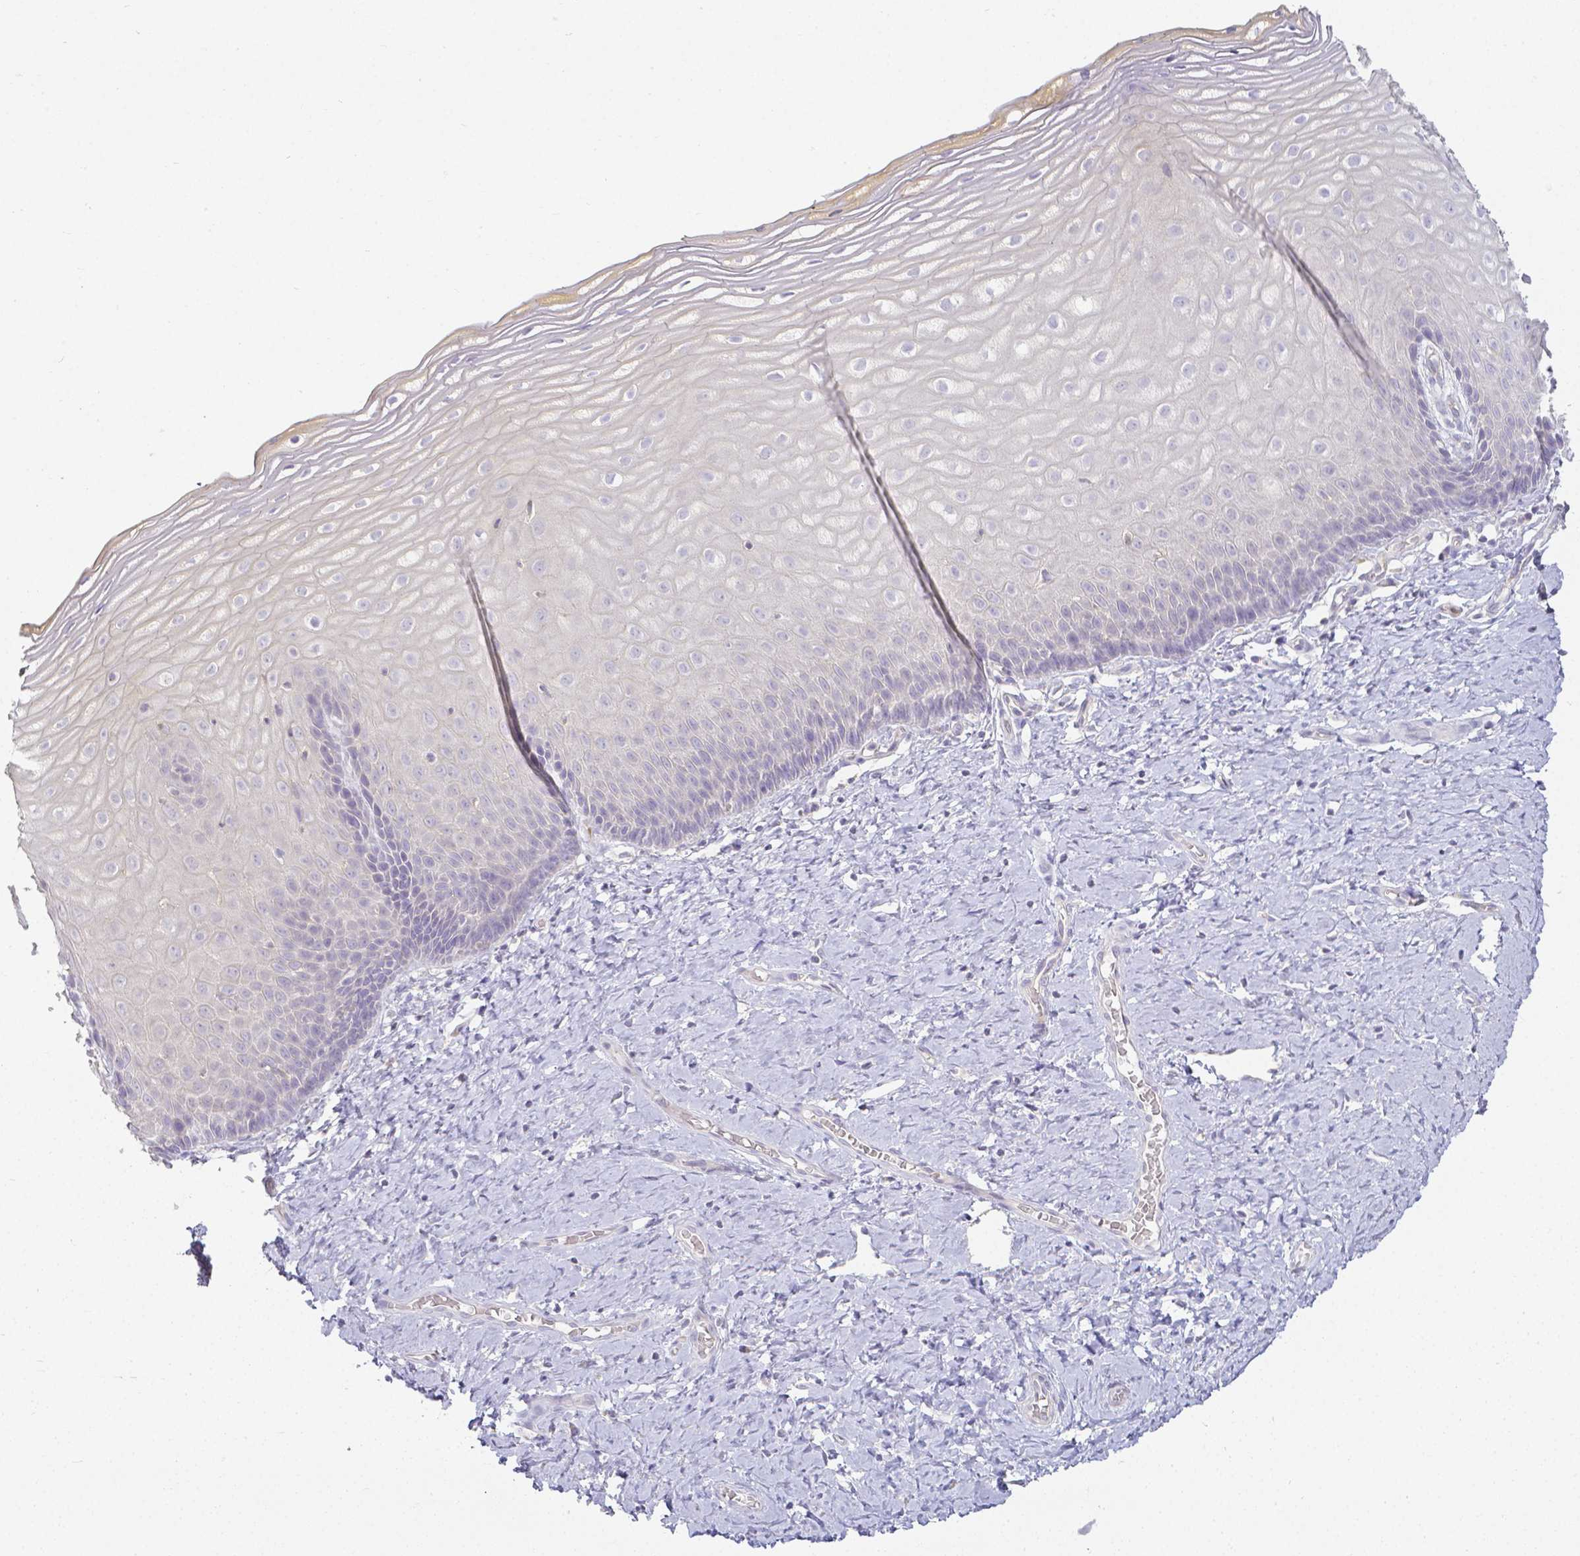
{"staining": {"intensity": "negative", "quantity": "none", "location": "none"}, "tissue": "cervix", "cell_type": "Squamous epithelial cells", "image_type": "normal", "snomed": [{"axis": "morphology", "description": "Normal tissue, NOS"}, {"axis": "topography", "description": "Cervix"}], "caption": "DAB (3,3'-diaminobenzidine) immunohistochemical staining of unremarkable human cervix exhibits no significant expression in squamous epithelial cells.", "gene": "KCNH1", "patient": {"sex": "female", "age": 37}}